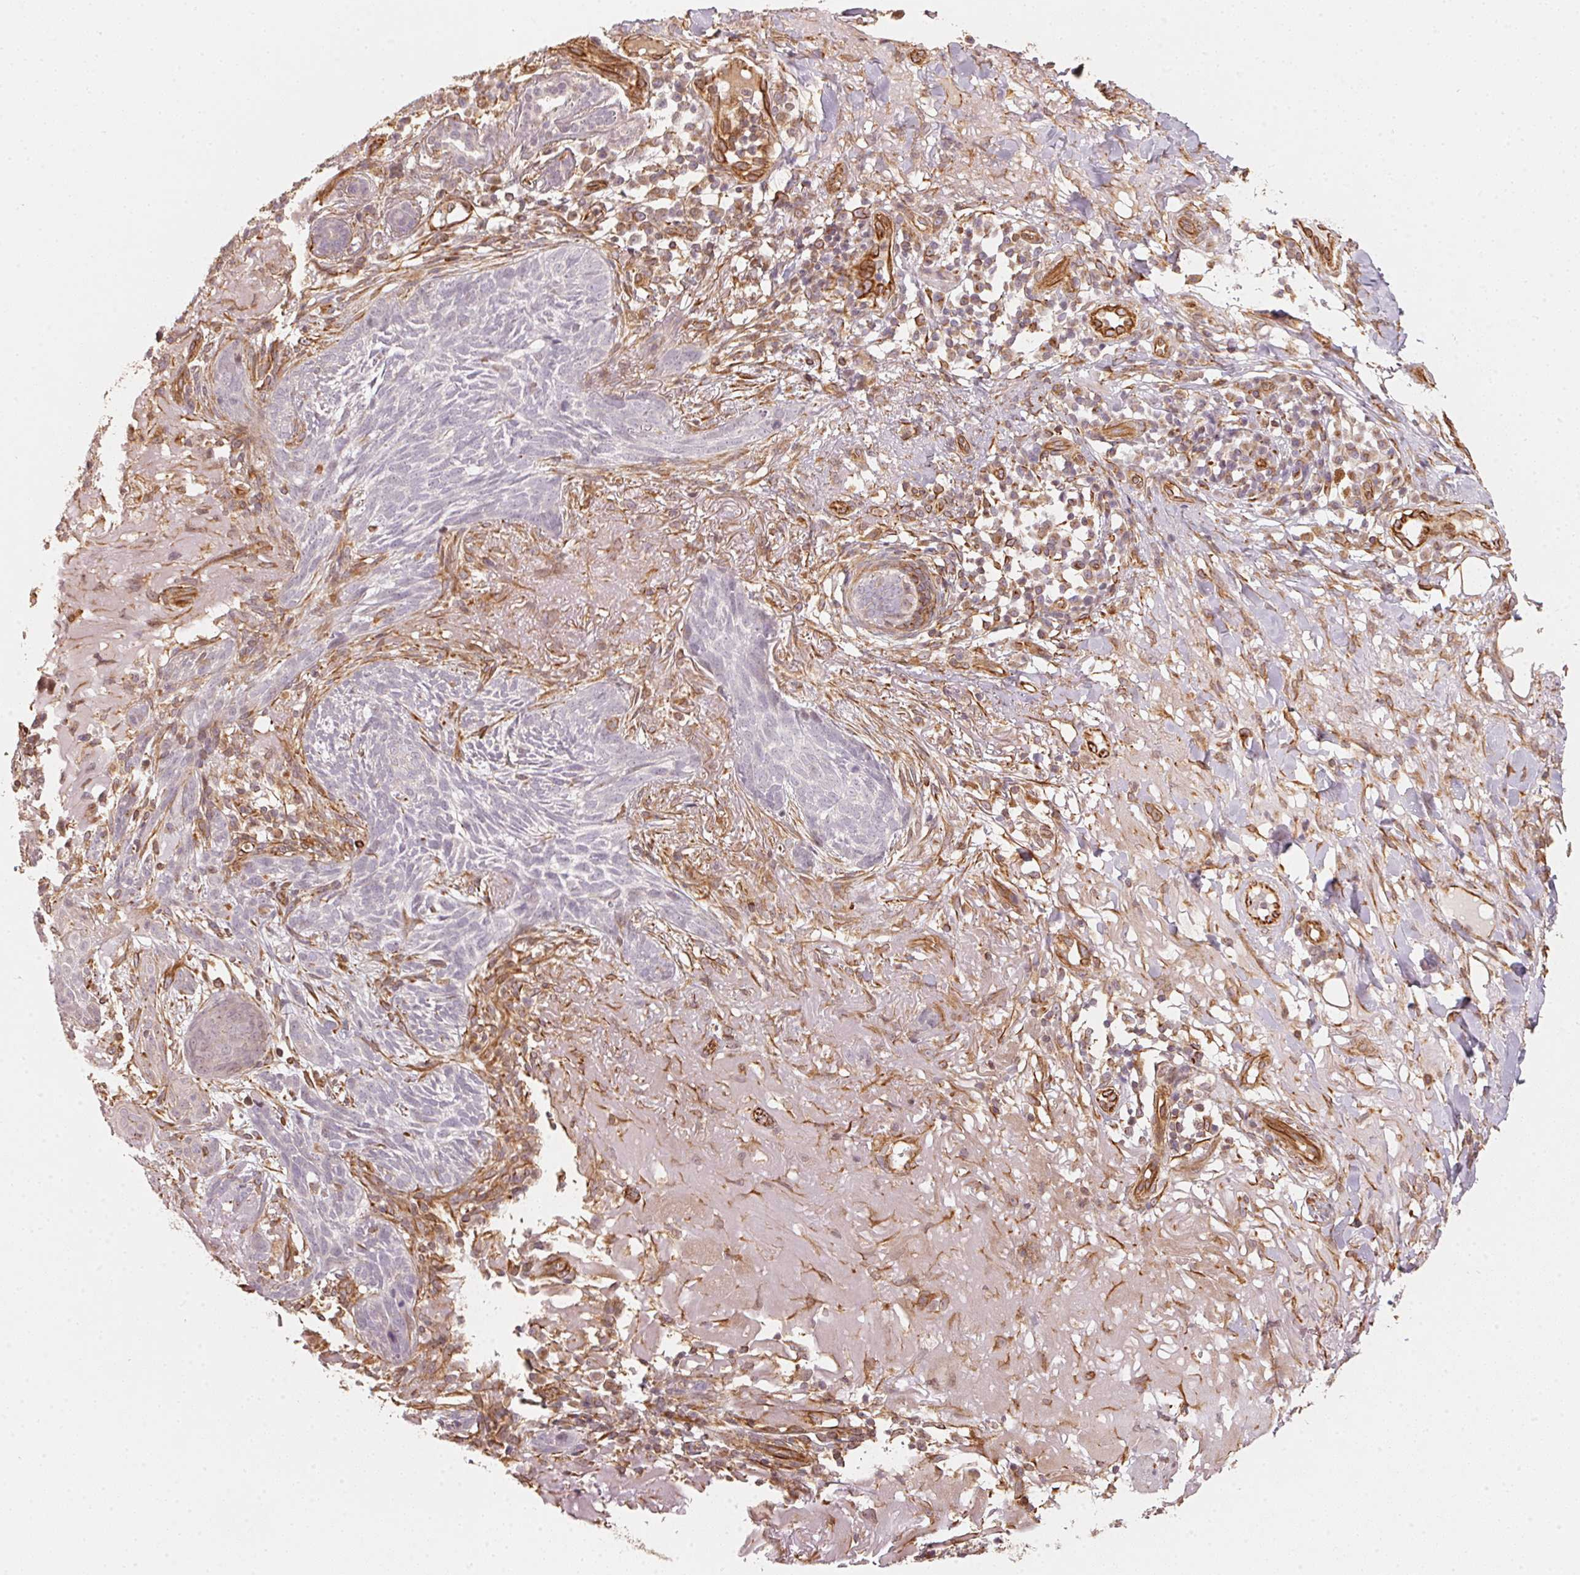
{"staining": {"intensity": "negative", "quantity": "none", "location": "none"}, "tissue": "skin cancer", "cell_type": "Tumor cells", "image_type": "cancer", "snomed": [{"axis": "morphology", "description": "Basal cell carcinoma"}, {"axis": "topography", "description": "Skin"}], "caption": "Image shows no significant protein expression in tumor cells of skin basal cell carcinoma.", "gene": "FOXR2", "patient": {"sex": "female", "age": 93}}